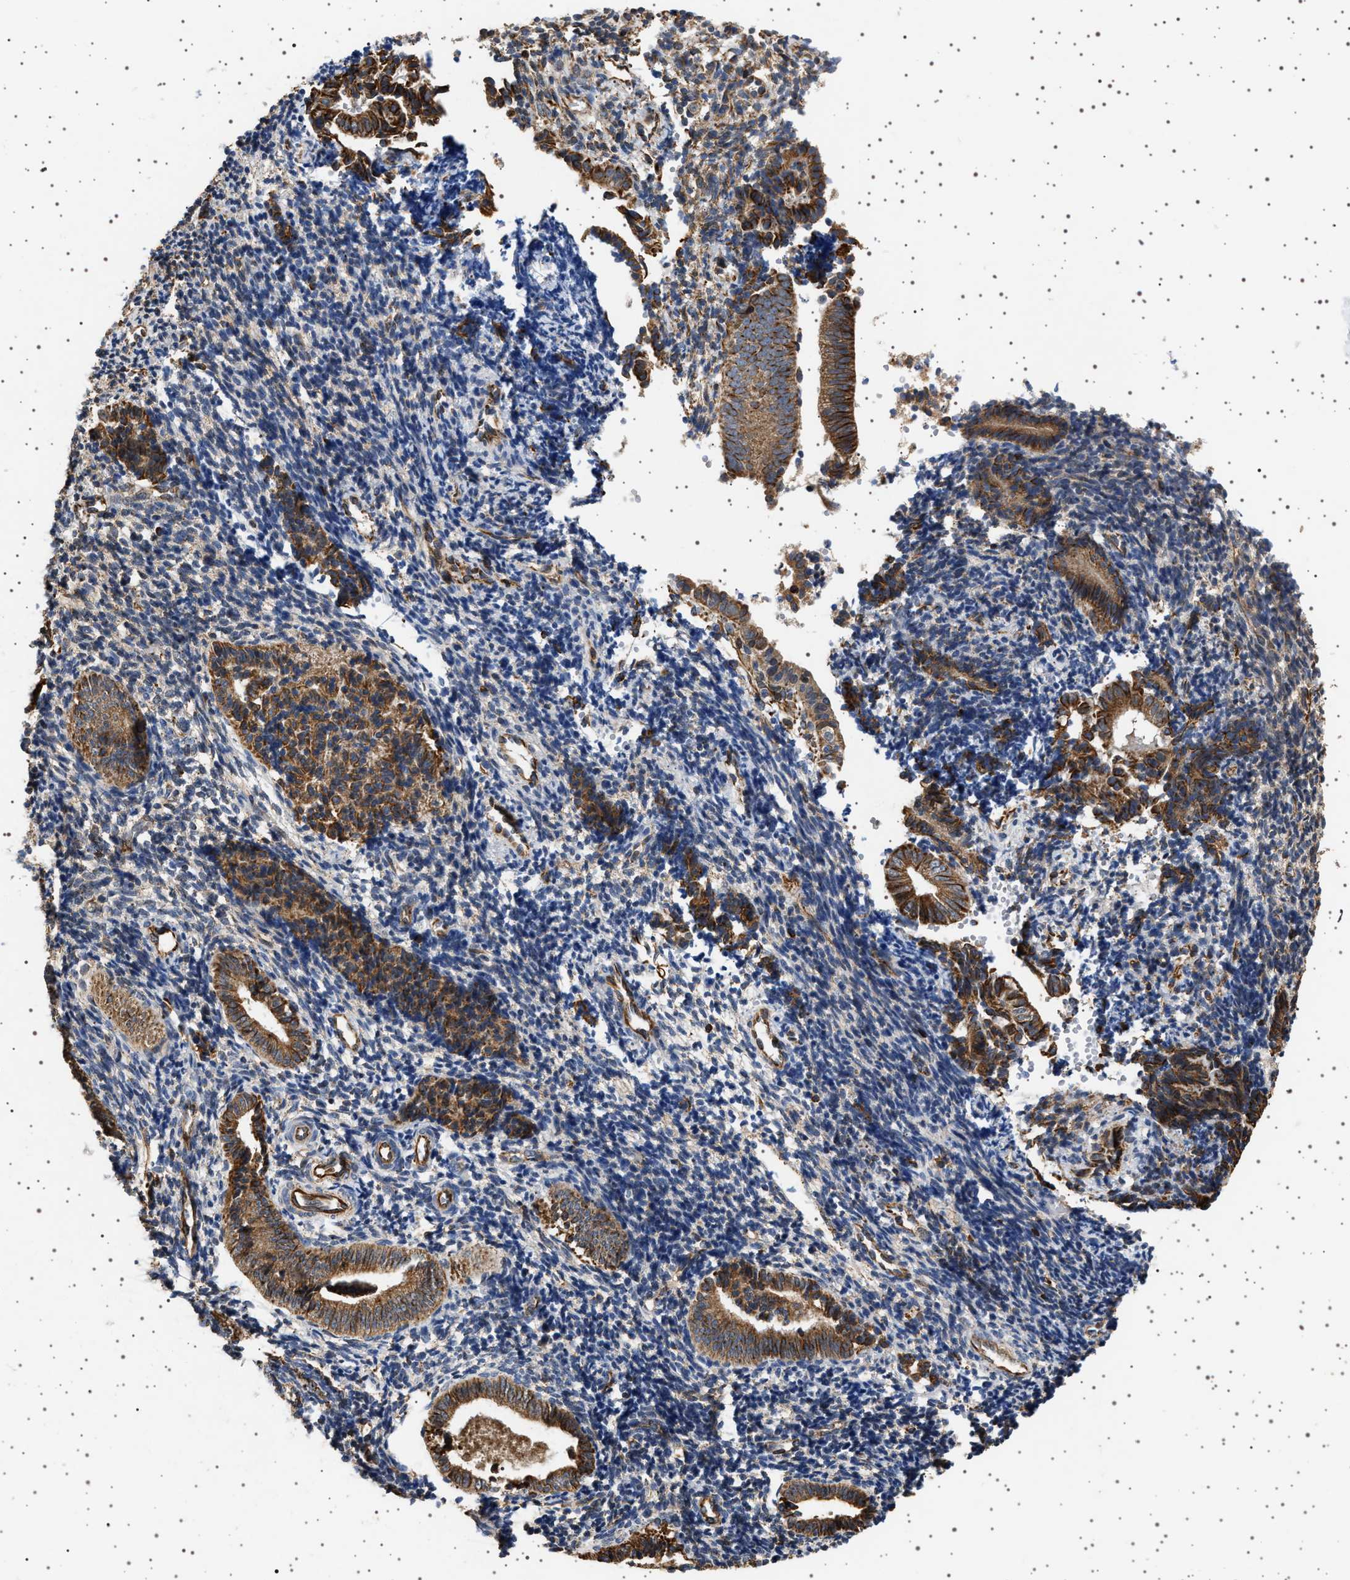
{"staining": {"intensity": "negative", "quantity": "none", "location": "none"}, "tissue": "endometrium", "cell_type": "Cells in endometrial stroma", "image_type": "normal", "snomed": [{"axis": "morphology", "description": "Normal tissue, NOS"}, {"axis": "topography", "description": "Uterus"}, {"axis": "topography", "description": "Endometrium"}], "caption": "This is an immunohistochemistry image of benign human endometrium. There is no staining in cells in endometrial stroma.", "gene": "TRUB2", "patient": {"sex": "female", "age": 33}}